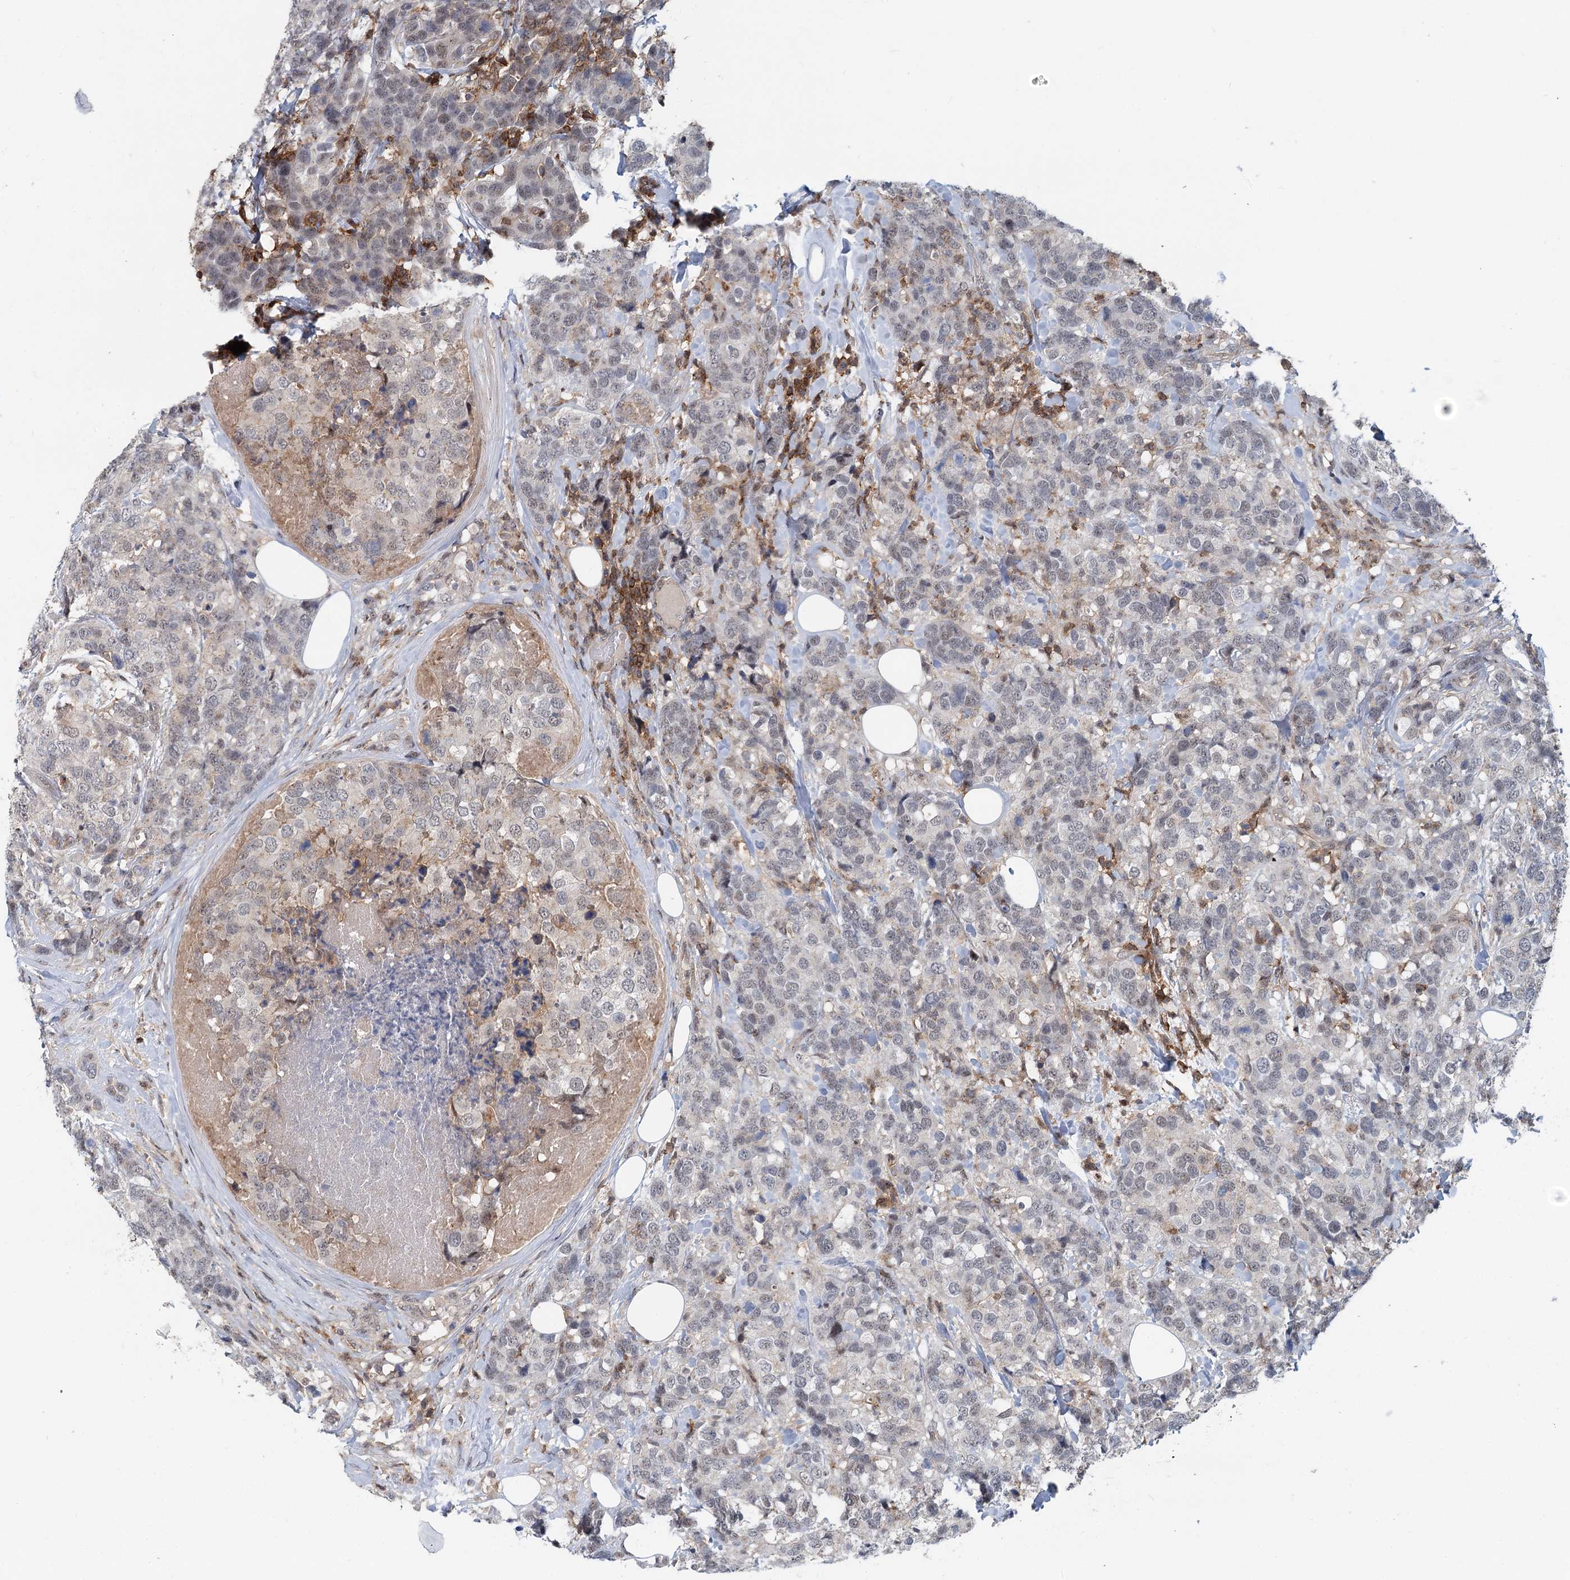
{"staining": {"intensity": "weak", "quantity": "<25%", "location": "cytoplasmic/membranous"}, "tissue": "breast cancer", "cell_type": "Tumor cells", "image_type": "cancer", "snomed": [{"axis": "morphology", "description": "Lobular carcinoma"}, {"axis": "topography", "description": "Breast"}], "caption": "The photomicrograph shows no staining of tumor cells in lobular carcinoma (breast). (DAB immunohistochemistry visualized using brightfield microscopy, high magnification).", "gene": "CDC42SE2", "patient": {"sex": "female", "age": 59}}